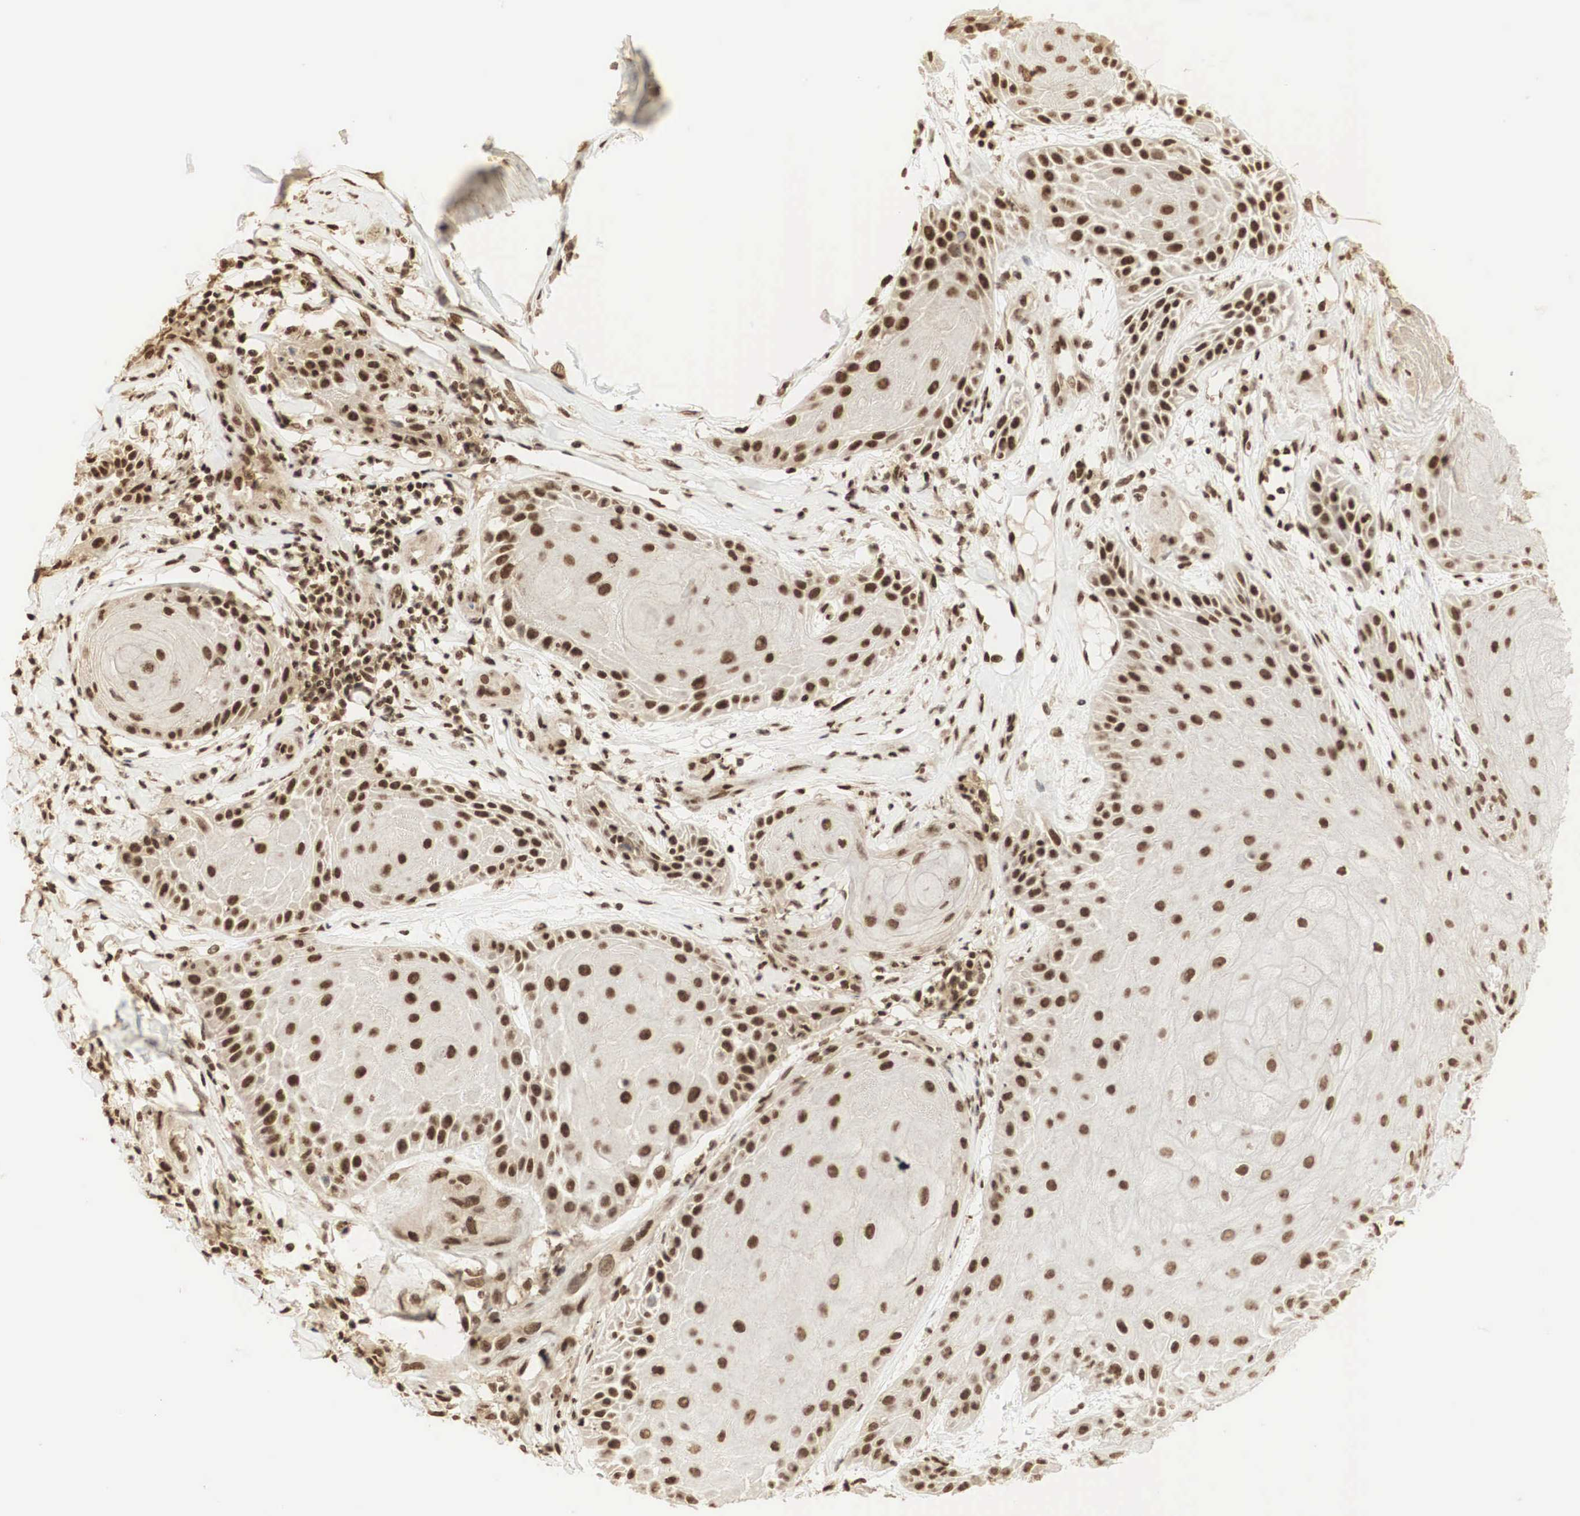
{"staining": {"intensity": "moderate", "quantity": ">75%", "location": "nuclear"}, "tissue": "skin cancer", "cell_type": "Tumor cells", "image_type": "cancer", "snomed": [{"axis": "morphology", "description": "Squamous cell carcinoma, NOS"}, {"axis": "topography", "description": "Skin"}], "caption": "Skin cancer was stained to show a protein in brown. There is medium levels of moderate nuclear staining in about >75% of tumor cells. (DAB IHC, brown staining for protein, blue staining for nuclei).", "gene": "RNF113A", "patient": {"sex": "male", "age": 57}}